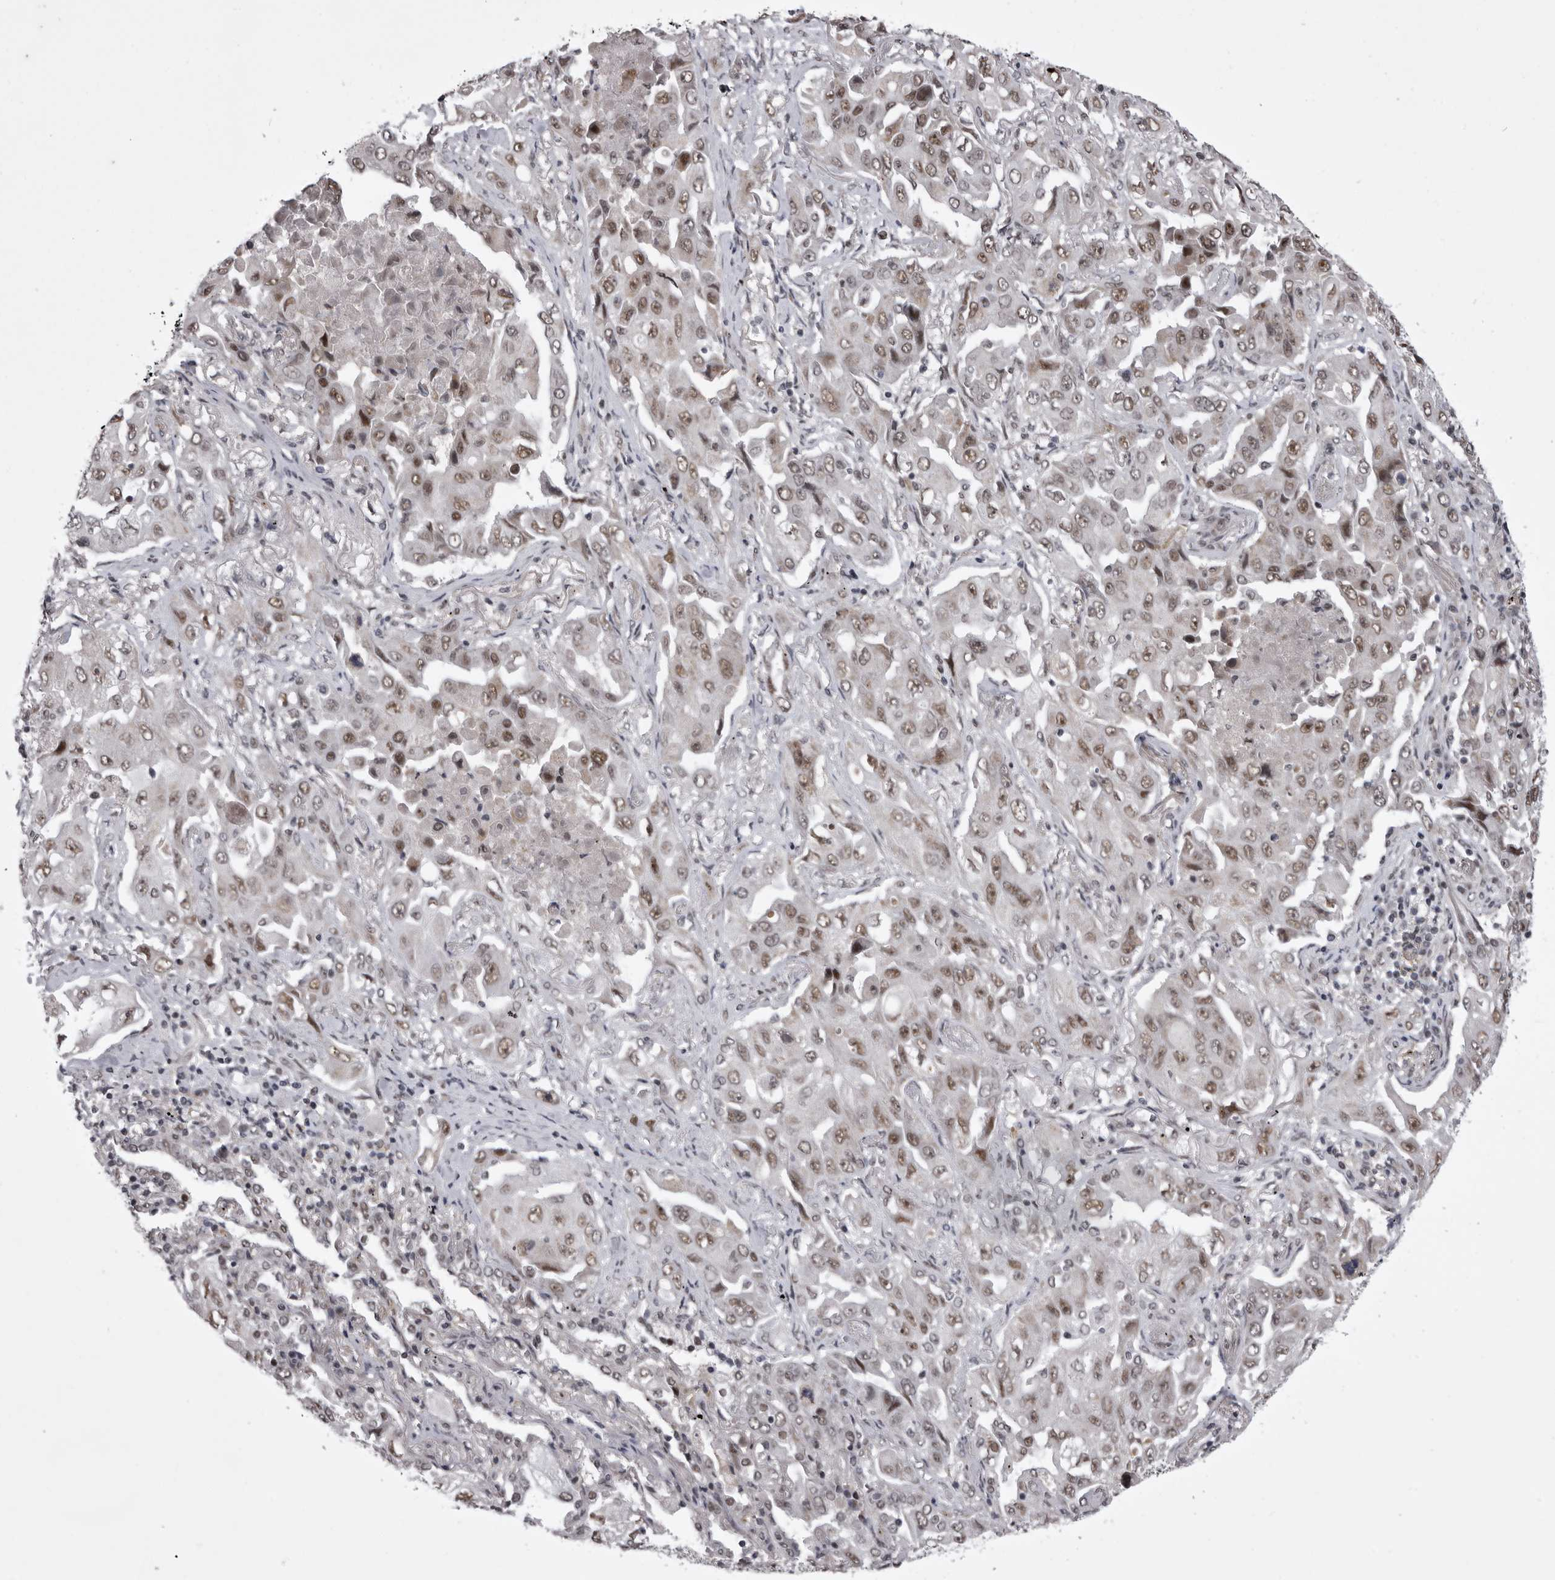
{"staining": {"intensity": "weak", "quantity": ">75%", "location": "nuclear"}, "tissue": "lung cancer", "cell_type": "Tumor cells", "image_type": "cancer", "snomed": [{"axis": "morphology", "description": "Adenocarcinoma, NOS"}, {"axis": "topography", "description": "Lung"}], "caption": "This photomicrograph exhibits immunohistochemistry staining of human lung cancer (adenocarcinoma), with low weak nuclear staining in approximately >75% of tumor cells.", "gene": "PRPF3", "patient": {"sex": "female", "age": 65}}